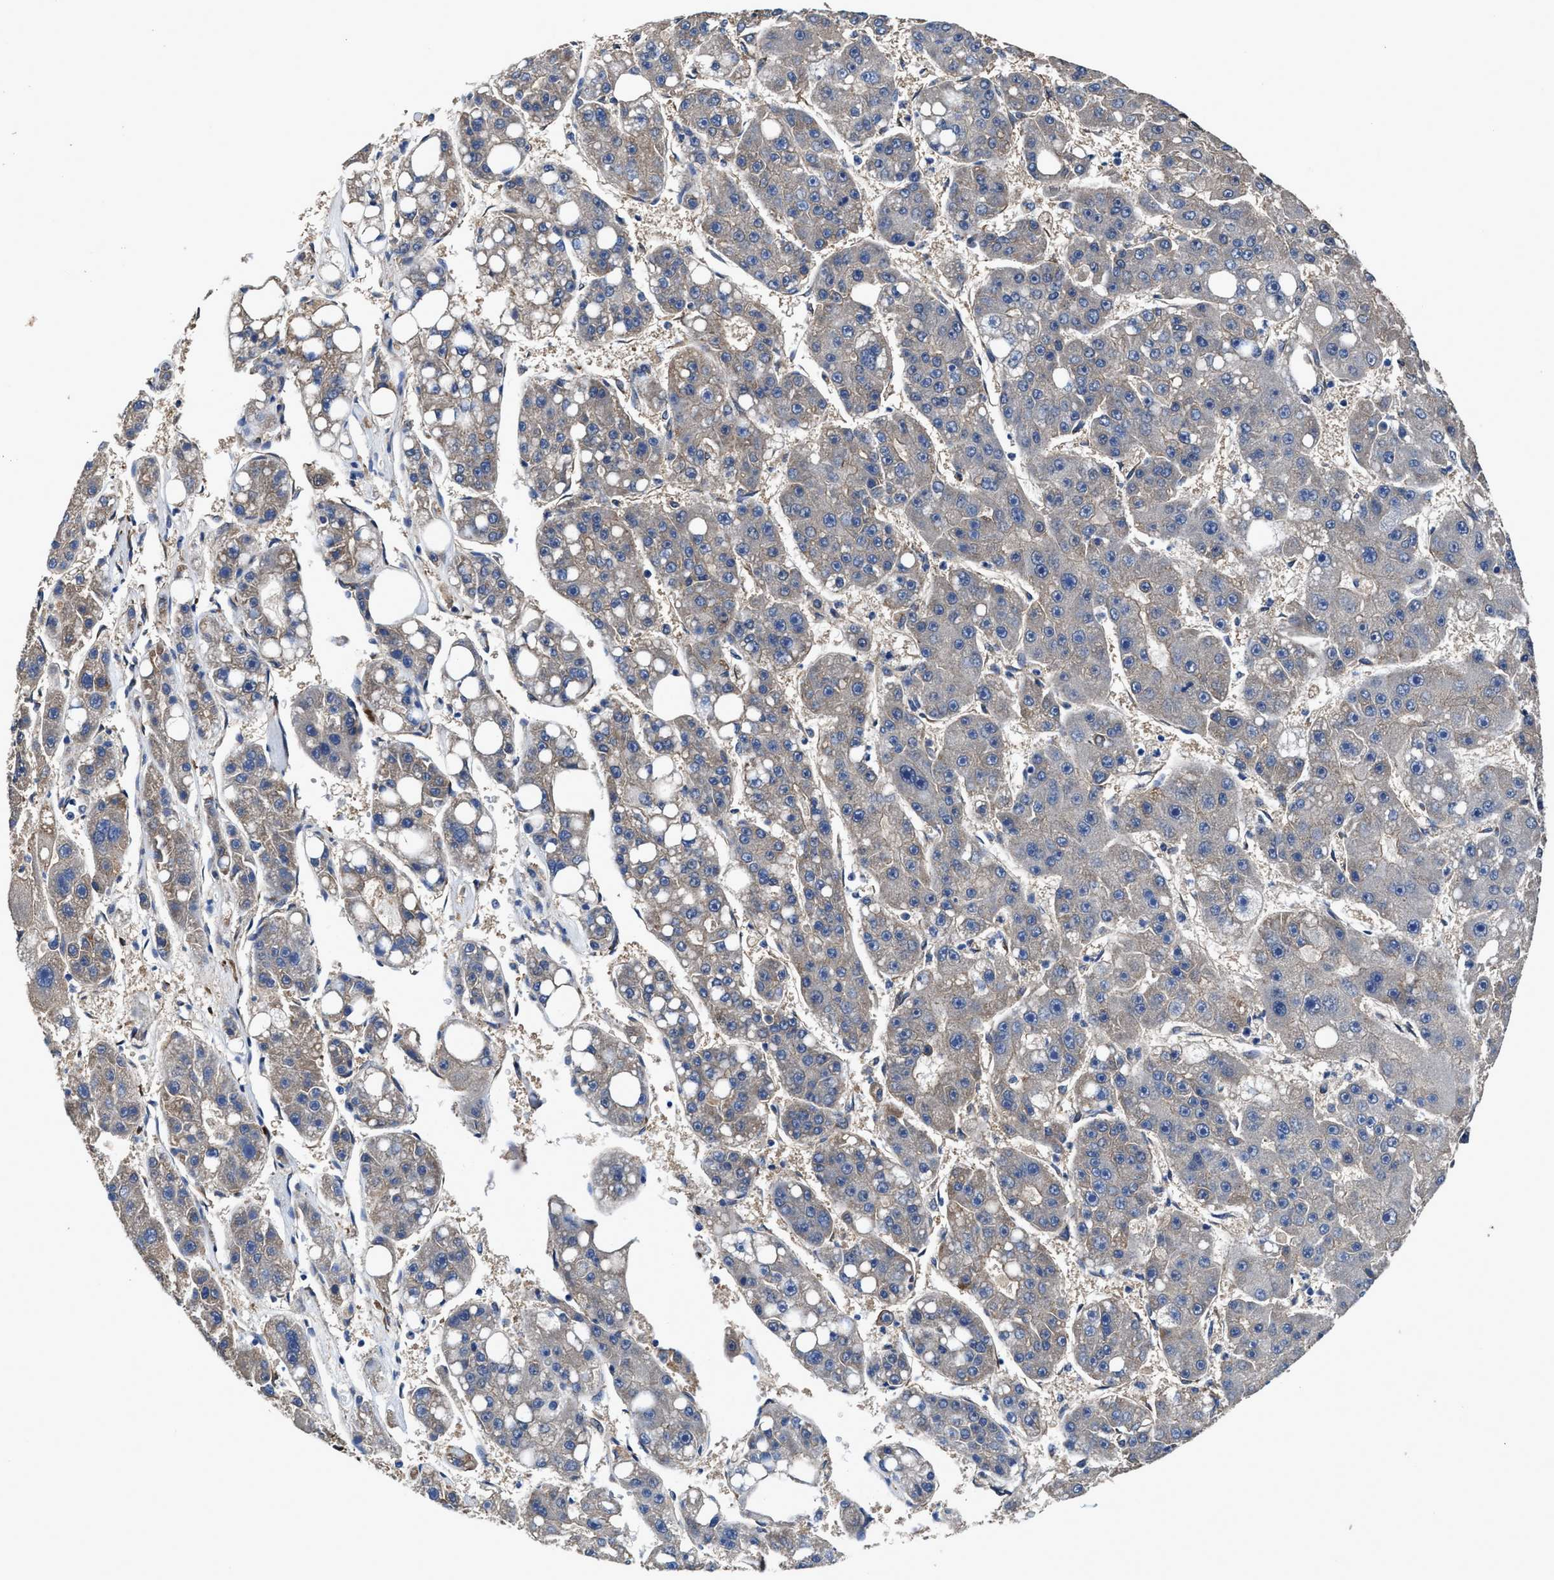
{"staining": {"intensity": "negative", "quantity": "none", "location": "none"}, "tissue": "liver cancer", "cell_type": "Tumor cells", "image_type": "cancer", "snomed": [{"axis": "morphology", "description": "Carcinoma, Hepatocellular, NOS"}, {"axis": "topography", "description": "Liver"}], "caption": "Immunohistochemistry (IHC) histopathology image of liver cancer (hepatocellular carcinoma) stained for a protein (brown), which reveals no positivity in tumor cells. The staining is performed using DAB brown chromogen with nuclei counter-stained in using hematoxylin.", "gene": "IDNK", "patient": {"sex": "female", "age": 61}}